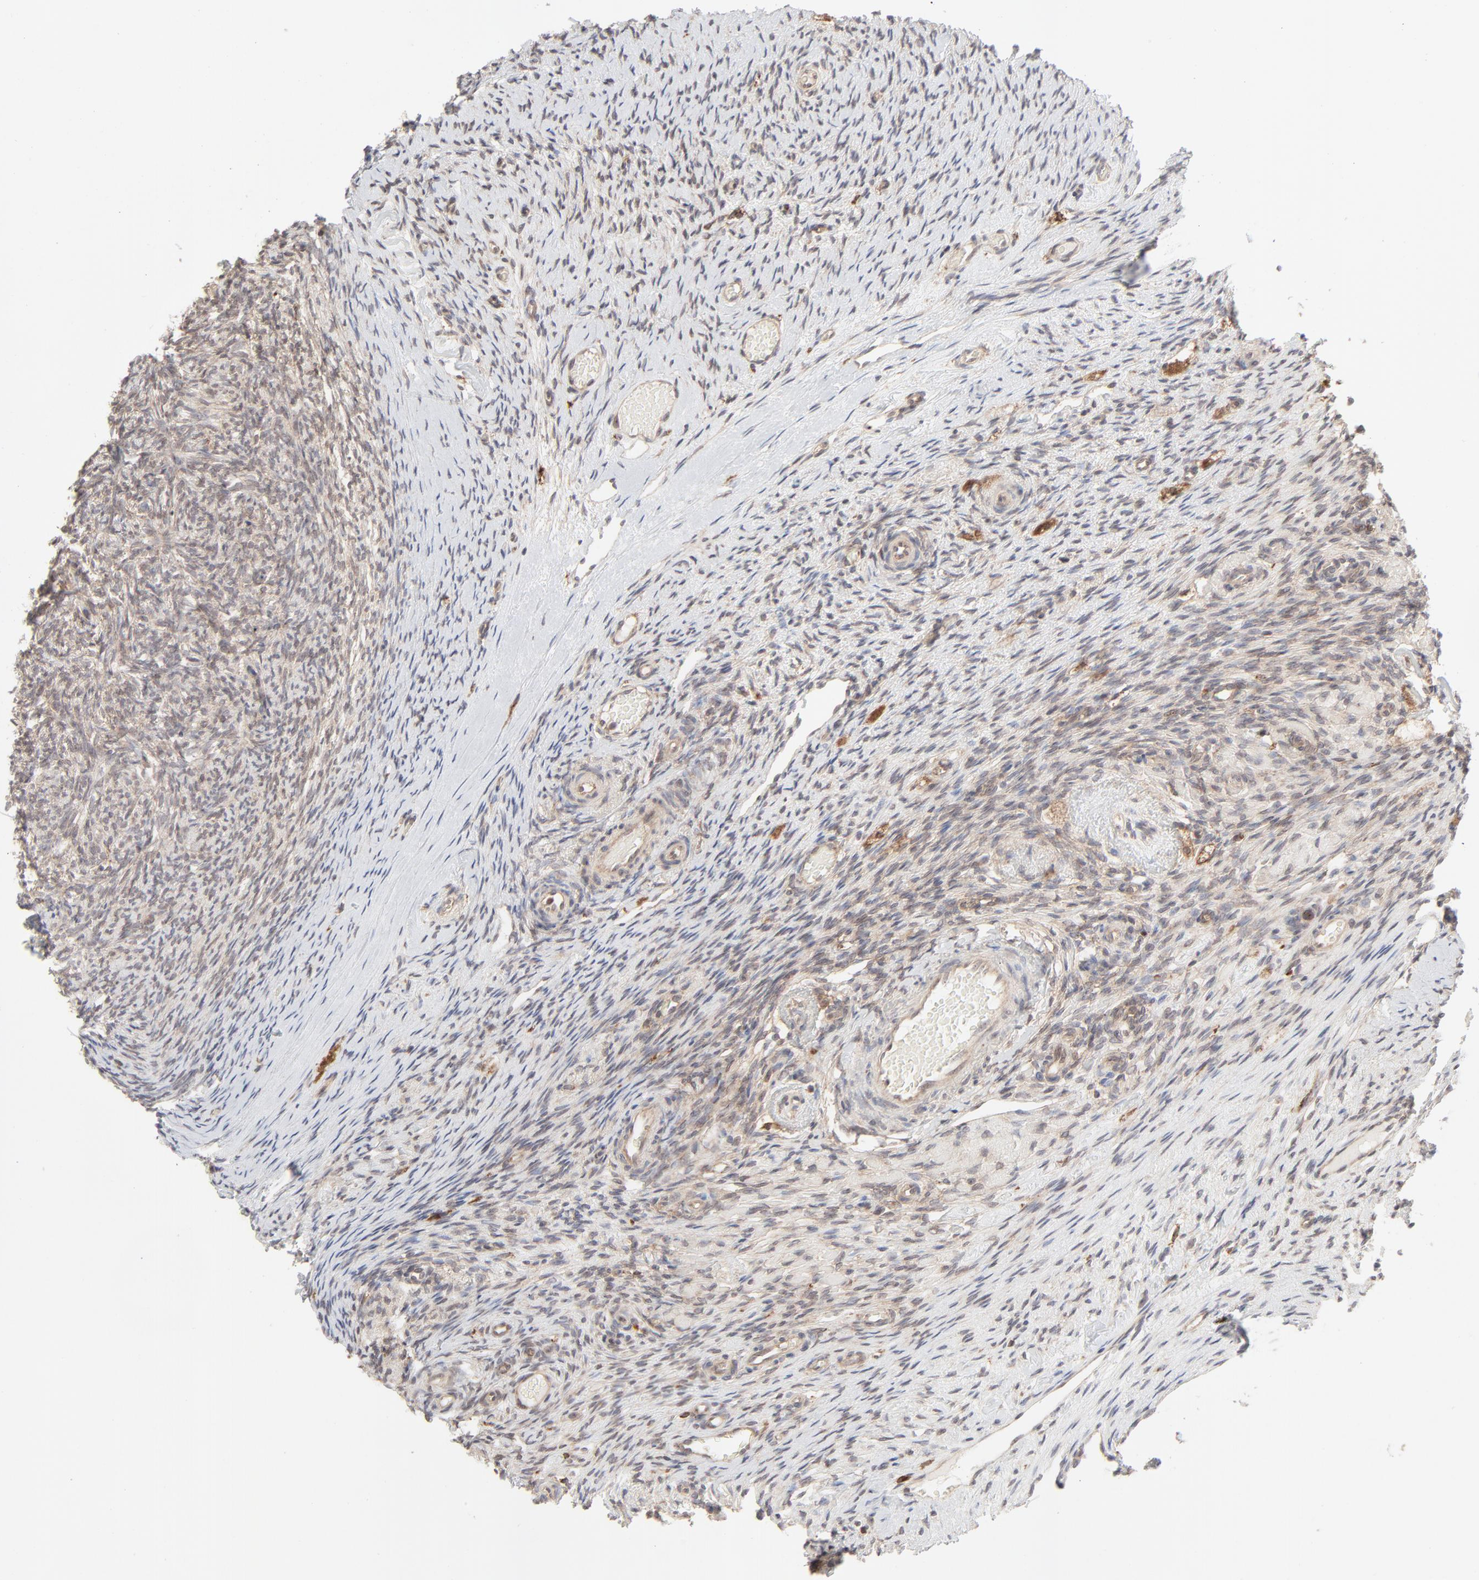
{"staining": {"intensity": "weak", "quantity": "25%-75%", "location": "cytoplasmic/membranous"}, "tissue": "ovary", "cell_type": "Follicle cells", "image_type": "normal", "snomed": [{"axis": "morphology", "description": "Normal tissue, NOS"}, {"axis": "topography", "description": "Ovary"}], "caption": "This micrograph demonstrates normal ovary stained with IHC to label a protein in brown. The cytoplasmic/membranous of follicle cells show weak positivity for the protein. Nuclei are counter-stained blue.", "gene": "RAB5C", "patient": {"sex": "female", "age": 60}}